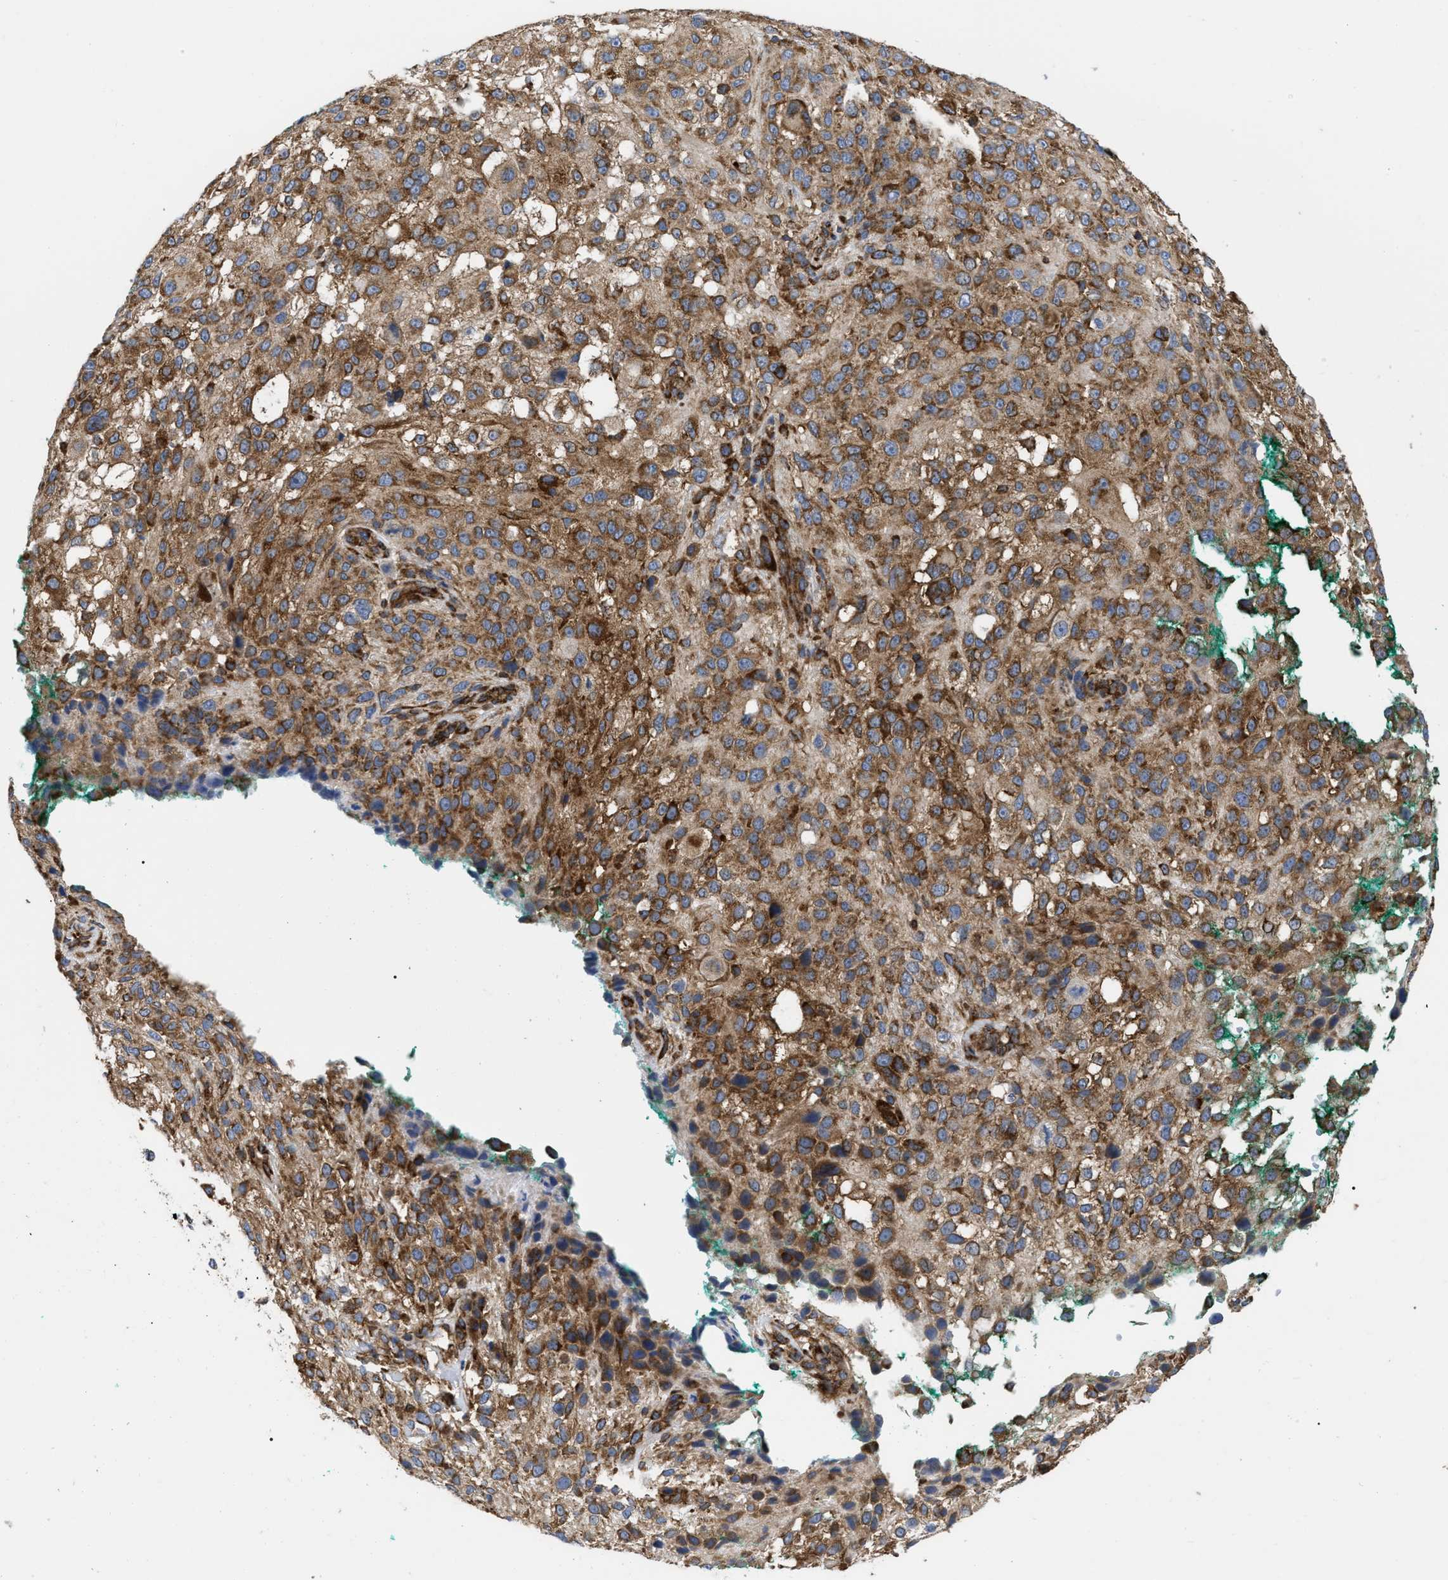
{"staining": {"intensity": "moderate", "quantity": ">75%", "location": "cytoplasmic/membranous"}, "tissue": "melanoma", "cell_type": "Tumor cells", "image_type": "cancer", "snomed": [{"axis": "morphology", "description": "Necrosis, NOS"}, {"axis": "morphology", "description": "Malignant melanoma, NOS"}, {"axis": "topography", "description": "Skin"}], "caption": "Moderate cytoplasmic/membranous positivity is identified in approximately >75% of tumor cells in melanoma. (DAB (3,3'-diaminobenzidine) IHC with brightfield microscopy, high magnification).", "gene": "FAM120A", "patient": {"sex": "female", "age": 87}}